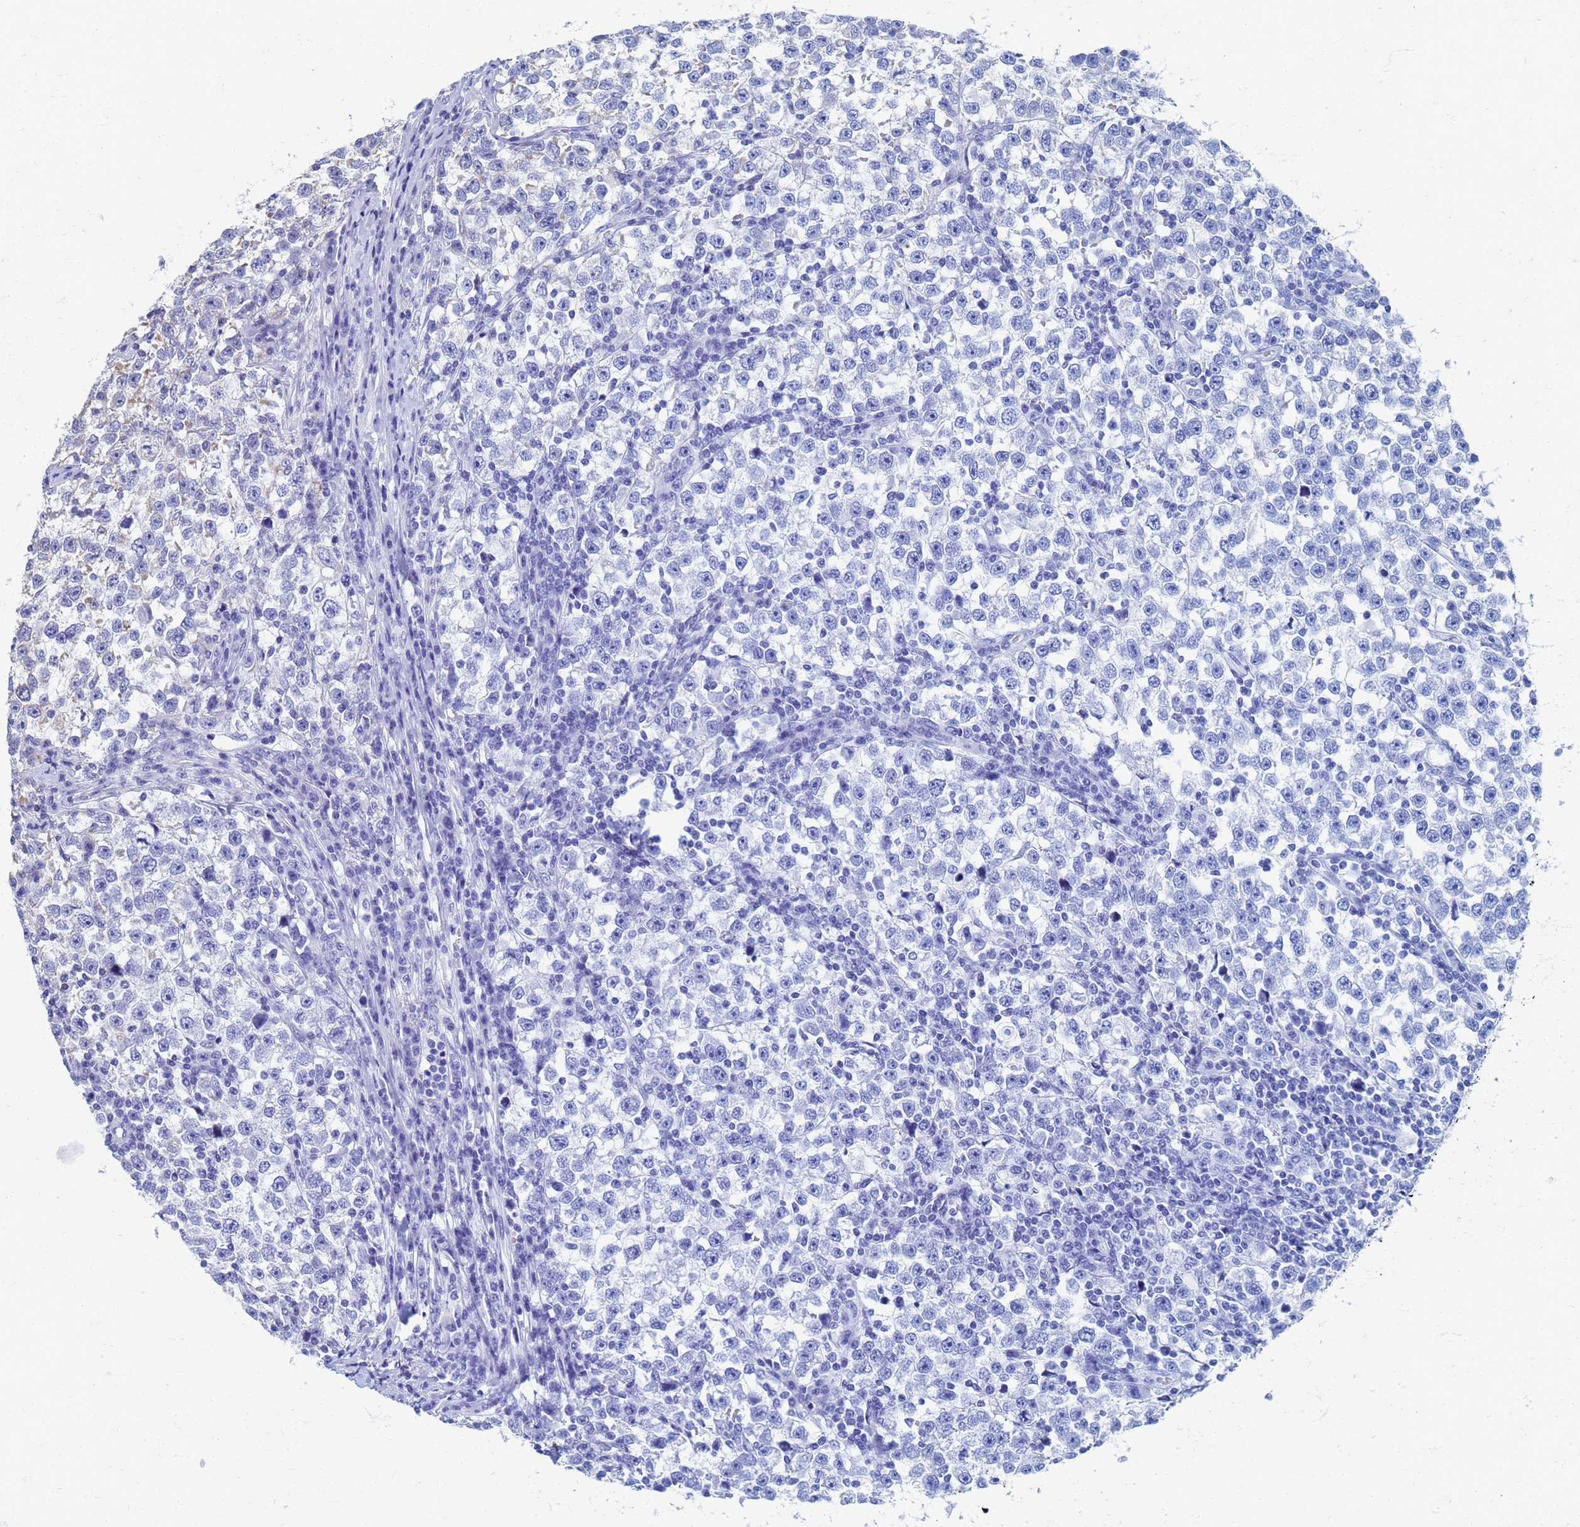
{"staining": {"intensity": "moderate", "quantity": "<25%", "location": "cytoplasmic/membranous"}, "tissue": "testis cancer", "cell_type": "Tumor cells", "image_type": "cancer", "snomed": [{"axis": "morphology", "description": "Normal tissue, NOS"}, {"axis": "morphology", "description": "Seminoma, NOS"}, {"axis": "topography", "description": "Testis"}], "caption": "Brown immunohistochemical staining in testis cancer (seminoma) shows moderate cytoplasmic/membranous positivity in approximately <25% of tumor cells.", "gene": "ATPAF1", "patient": {"sex": "male", "age": 43}}